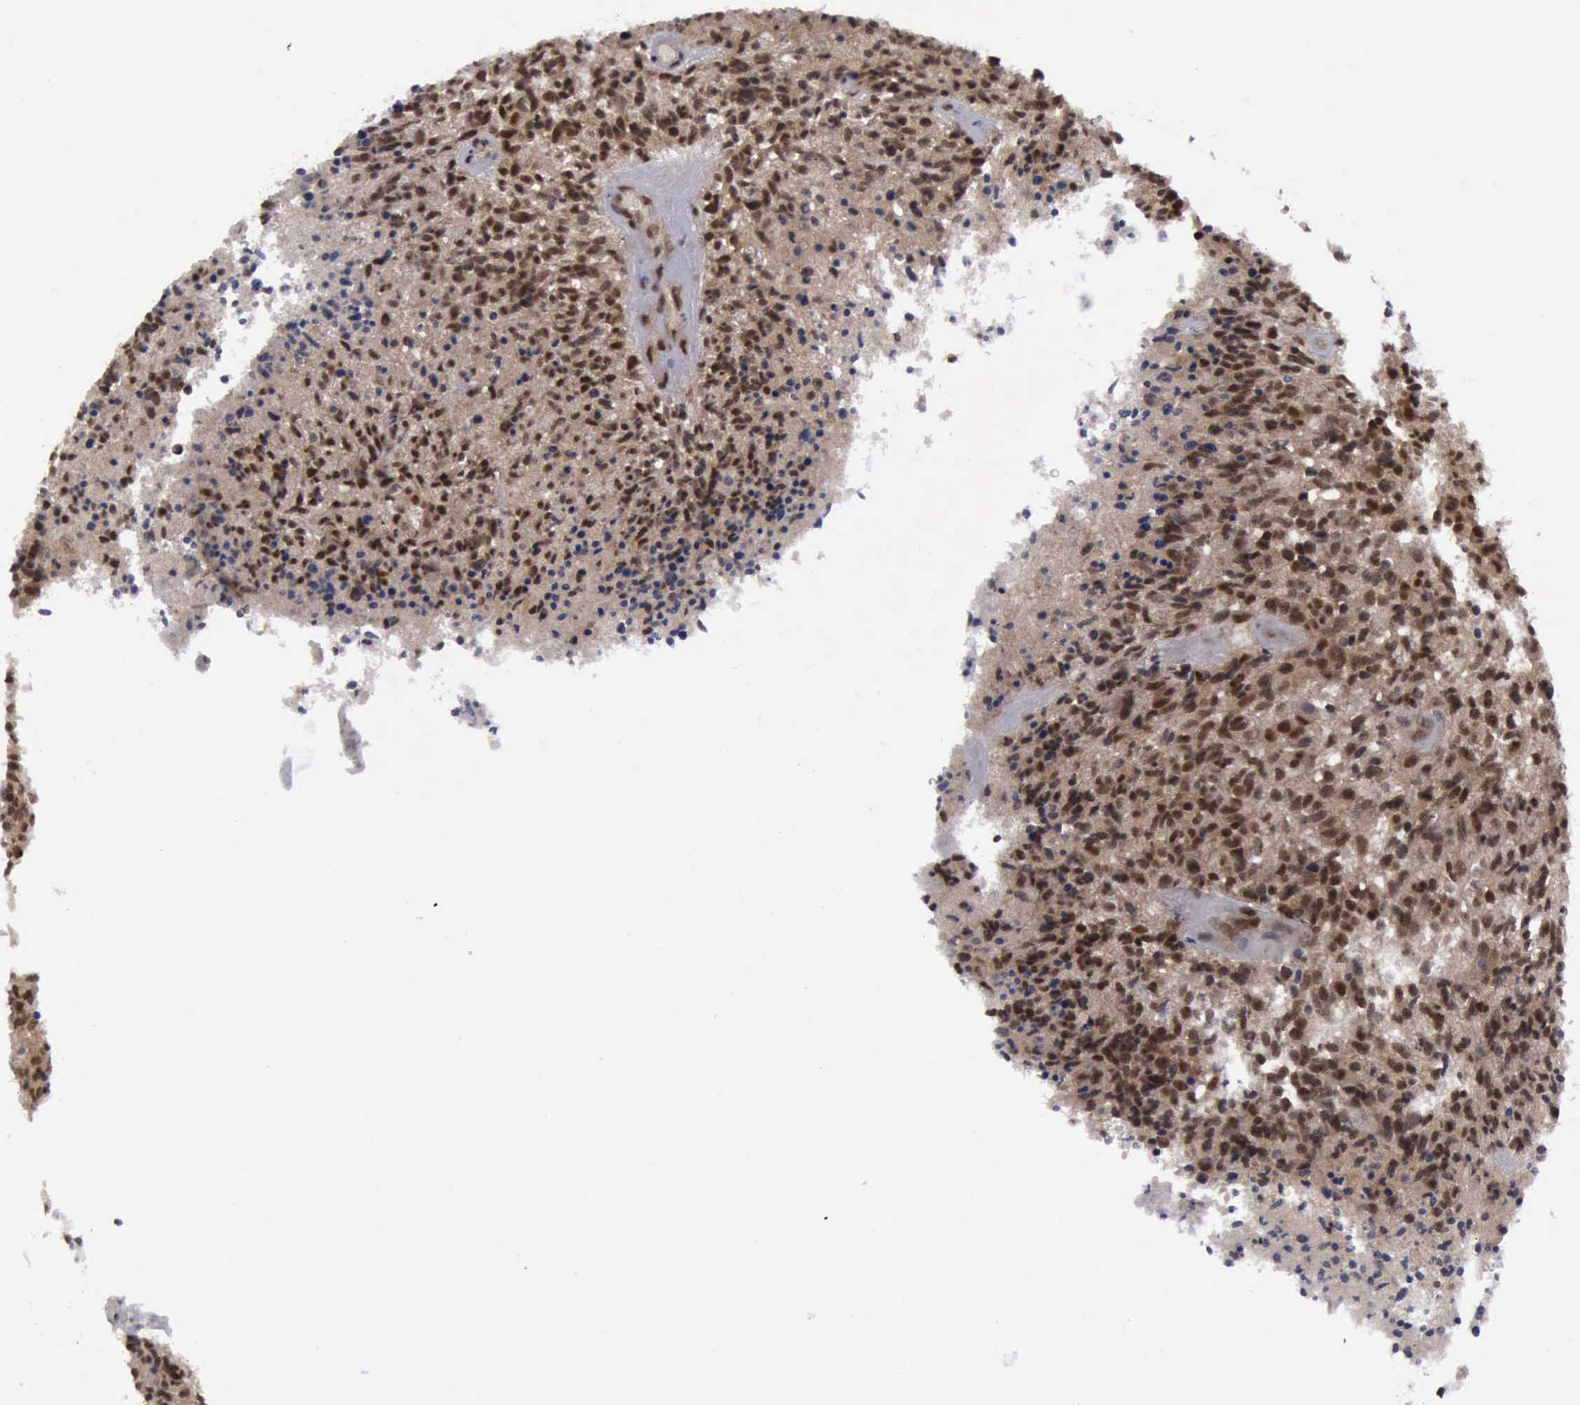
{"staining": {"intensity": "strong", "quantity": ">75%", "location": "cytoplasmic/membranous,nuclear"}, "tissue": "glioma", "cell_type": "Tumor cells", "image_type": "cancer", "snomed": [{"axis": "morphology", "description": "Glioma, malignant, High grade"}, {"axis": "topography", "description": "Brain"}], "caption": "Glioma was stained to show a protein in brown. There is high levels of strong cytoplasmic/membranous and nuclear expression in about >75% of tumor cells.", "gene": "ATM", "patient": {"sex": "male", "age": 36}}